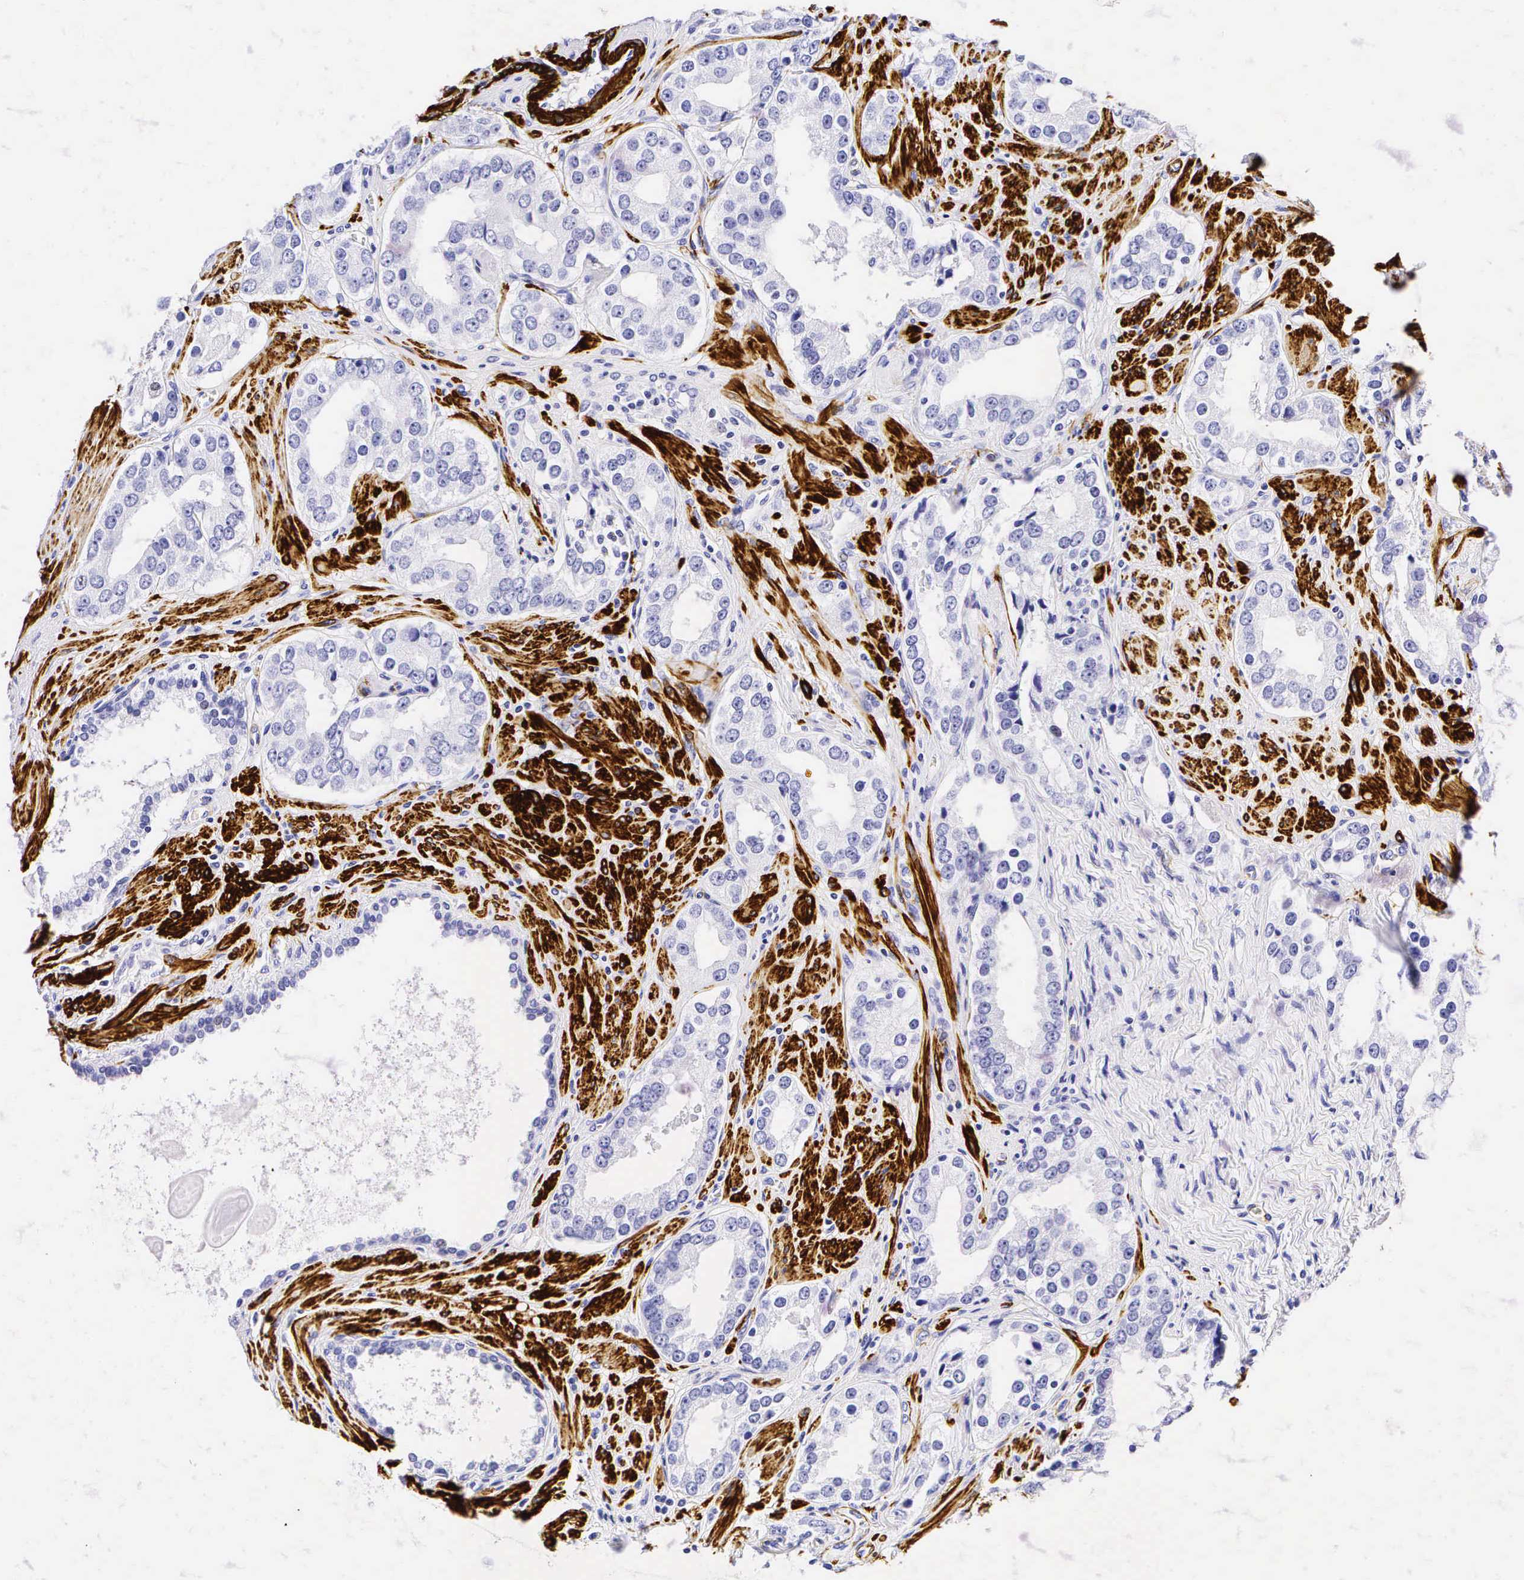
{"staining": {"intensity": "negative", "quantity": "none", "location": "none"}, "tissue": "prostate cancer", "cell_type": "Tumor cells", "image_type": "cancer", "snomed": [{"axis": "morphology", "description": "Adenocarcinoma, Medium grade"}, {"axis": "topography", "description": "Prostate"}], "caption": "Immunohistochemistry (IHC) micrograph of human prostate cancer stained for a protein (brown), which displays no expression in tumor cells.", "gene": "CALD1", "patient": {"sex": "male", "age": 73}}